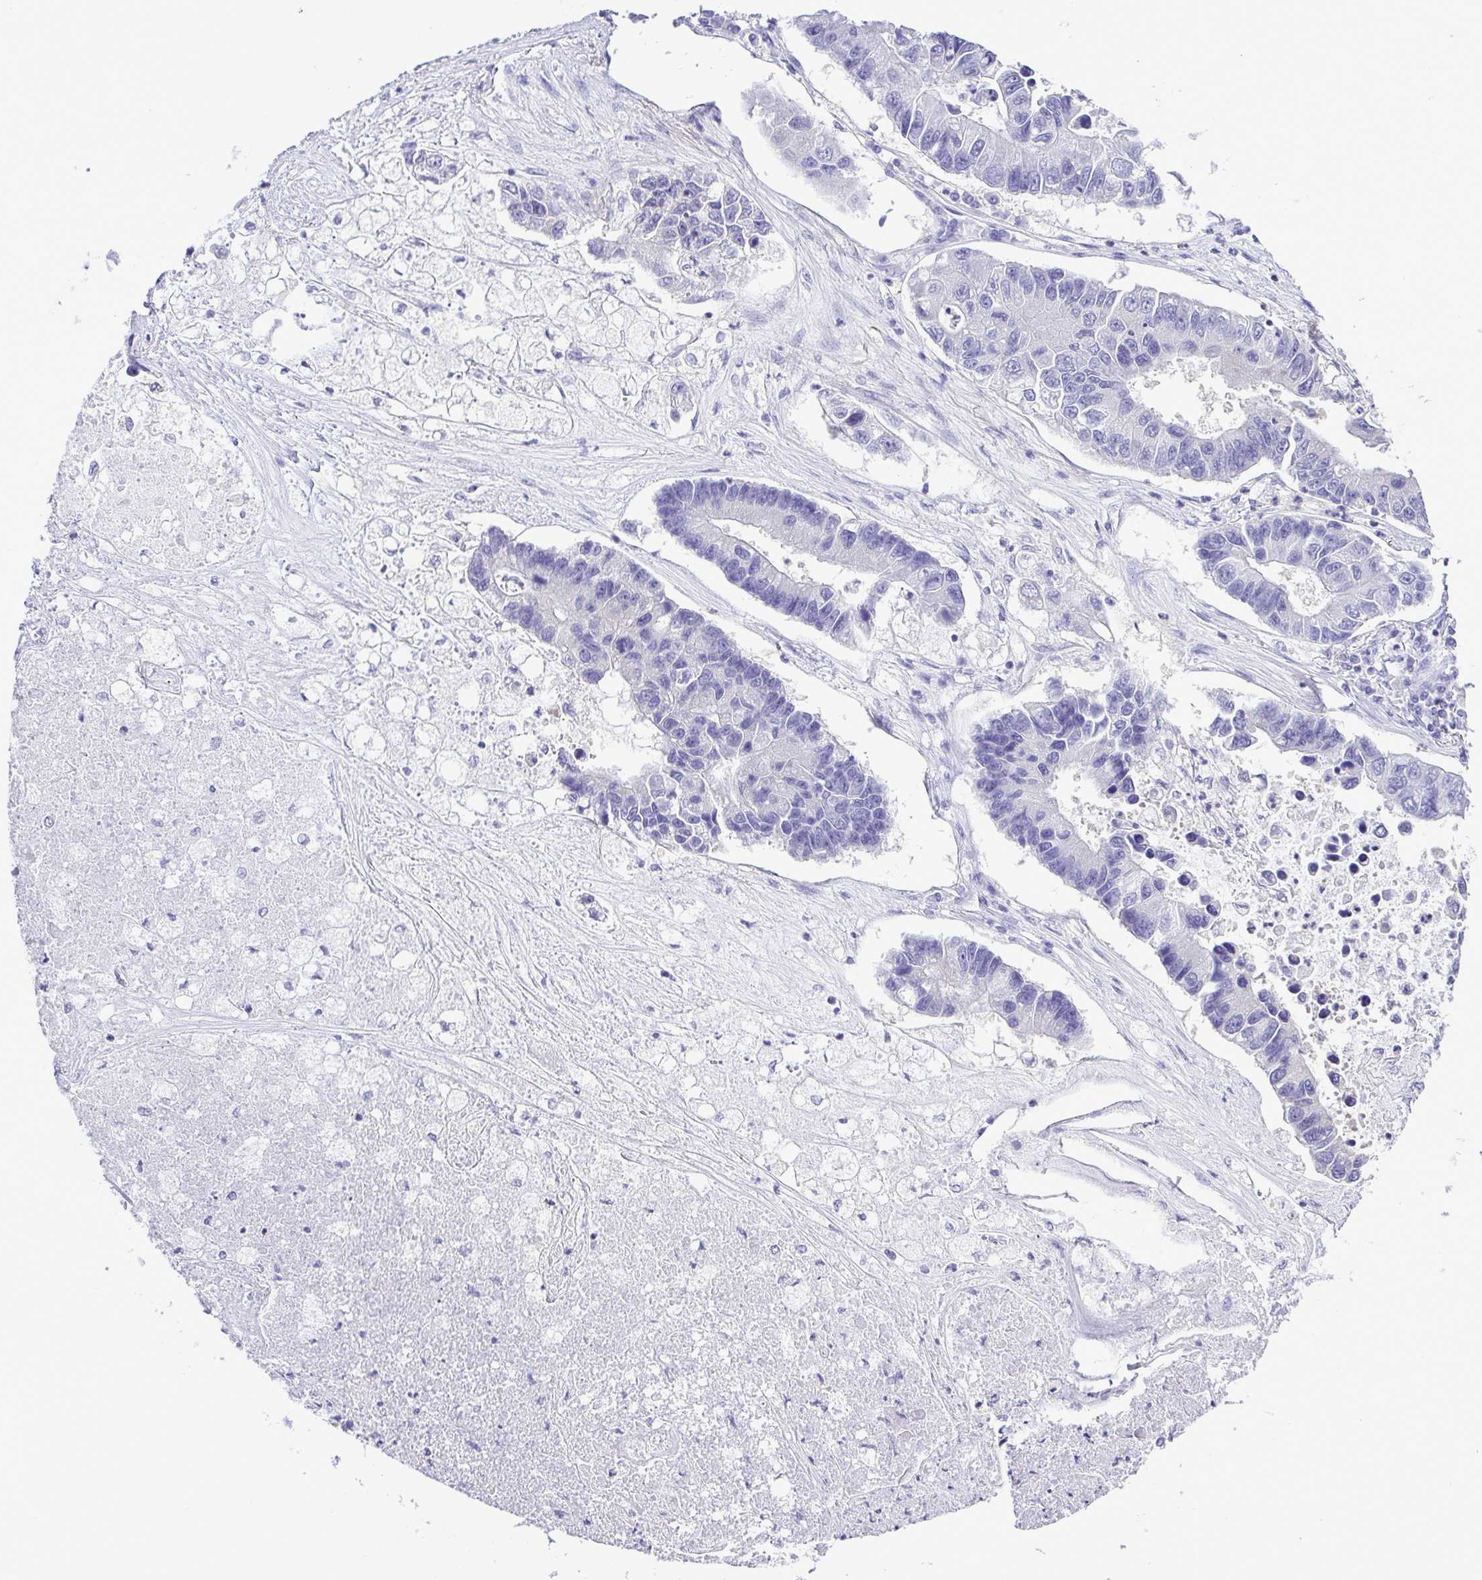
{"staining": {"intensity": "negative", "quantity": "none", "location": "none"}, "tissue": "lung cancer", "cell_type": "Tumor cells", "image_type": "cancer", "snomed": [{"axis": "morphology", "description": "Adenocarcinoma, NOS"}, {"axis": "topography", "description": "Bronchus"}, {"axis": "topography", "description": "Lung"}], "caption": "This is an immunohistochemistry image of lung cancer. There is no positivity in tumor cells.", "gene": "SYT1", "patient": {"sex": "female", "age": 51}}